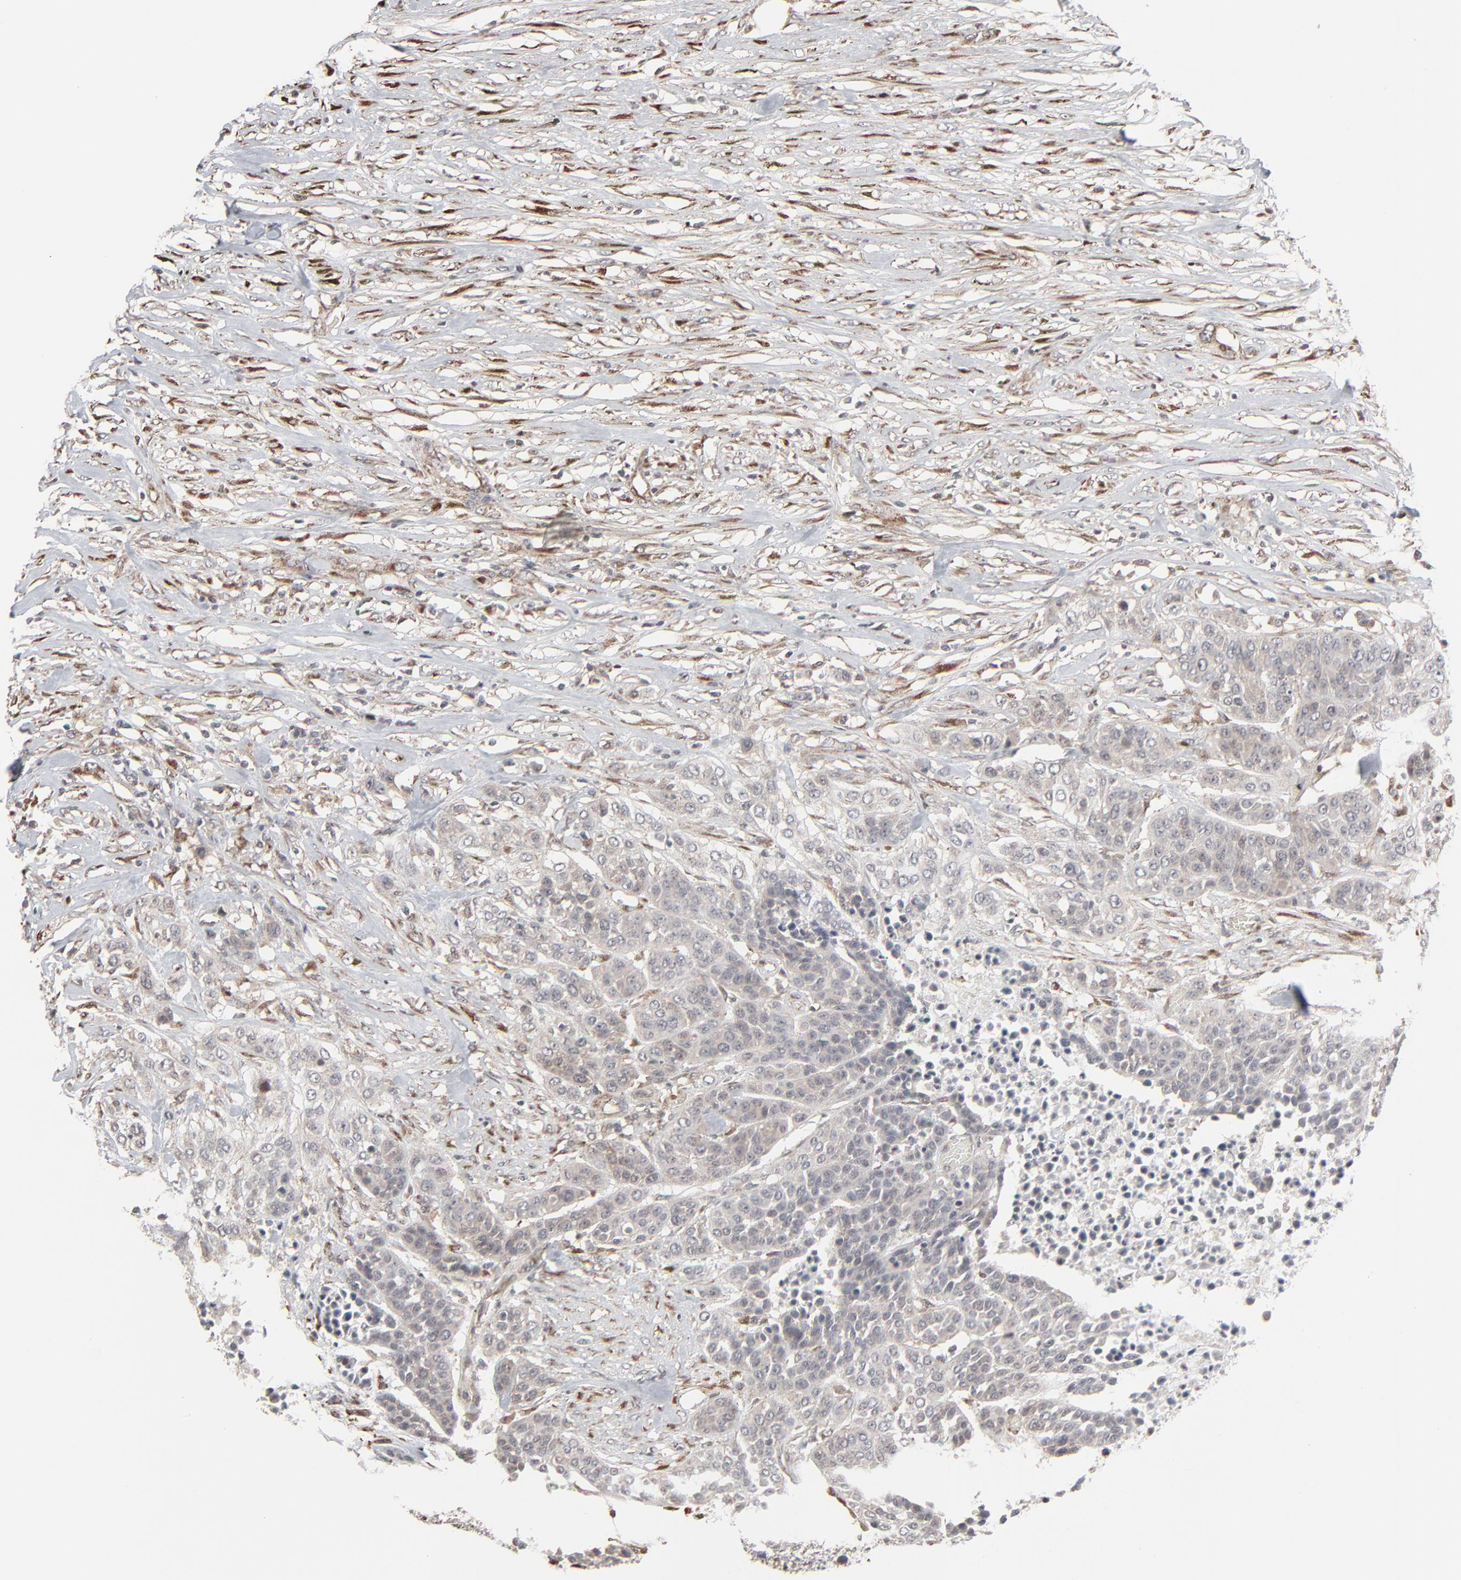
{"staining": {"intensity": "weak", "quantity": "<25%", "location": "cytoplasmic/membranous"}, "tissue": "urothelial cancer", "cell_type": "Tumor cells", "image_type": "cancer", "snomed": [{"axis": "morphology", "description": "Urothelial carcinoma, High grade"}, {"axis": "topography", "description": "Urinary bladder"}], "caption": "Tumor cells are negative for brown protein staining in urothelial cancer.", "gene": "CTNND1", "patient": {"sex": "male", "age": 74}}